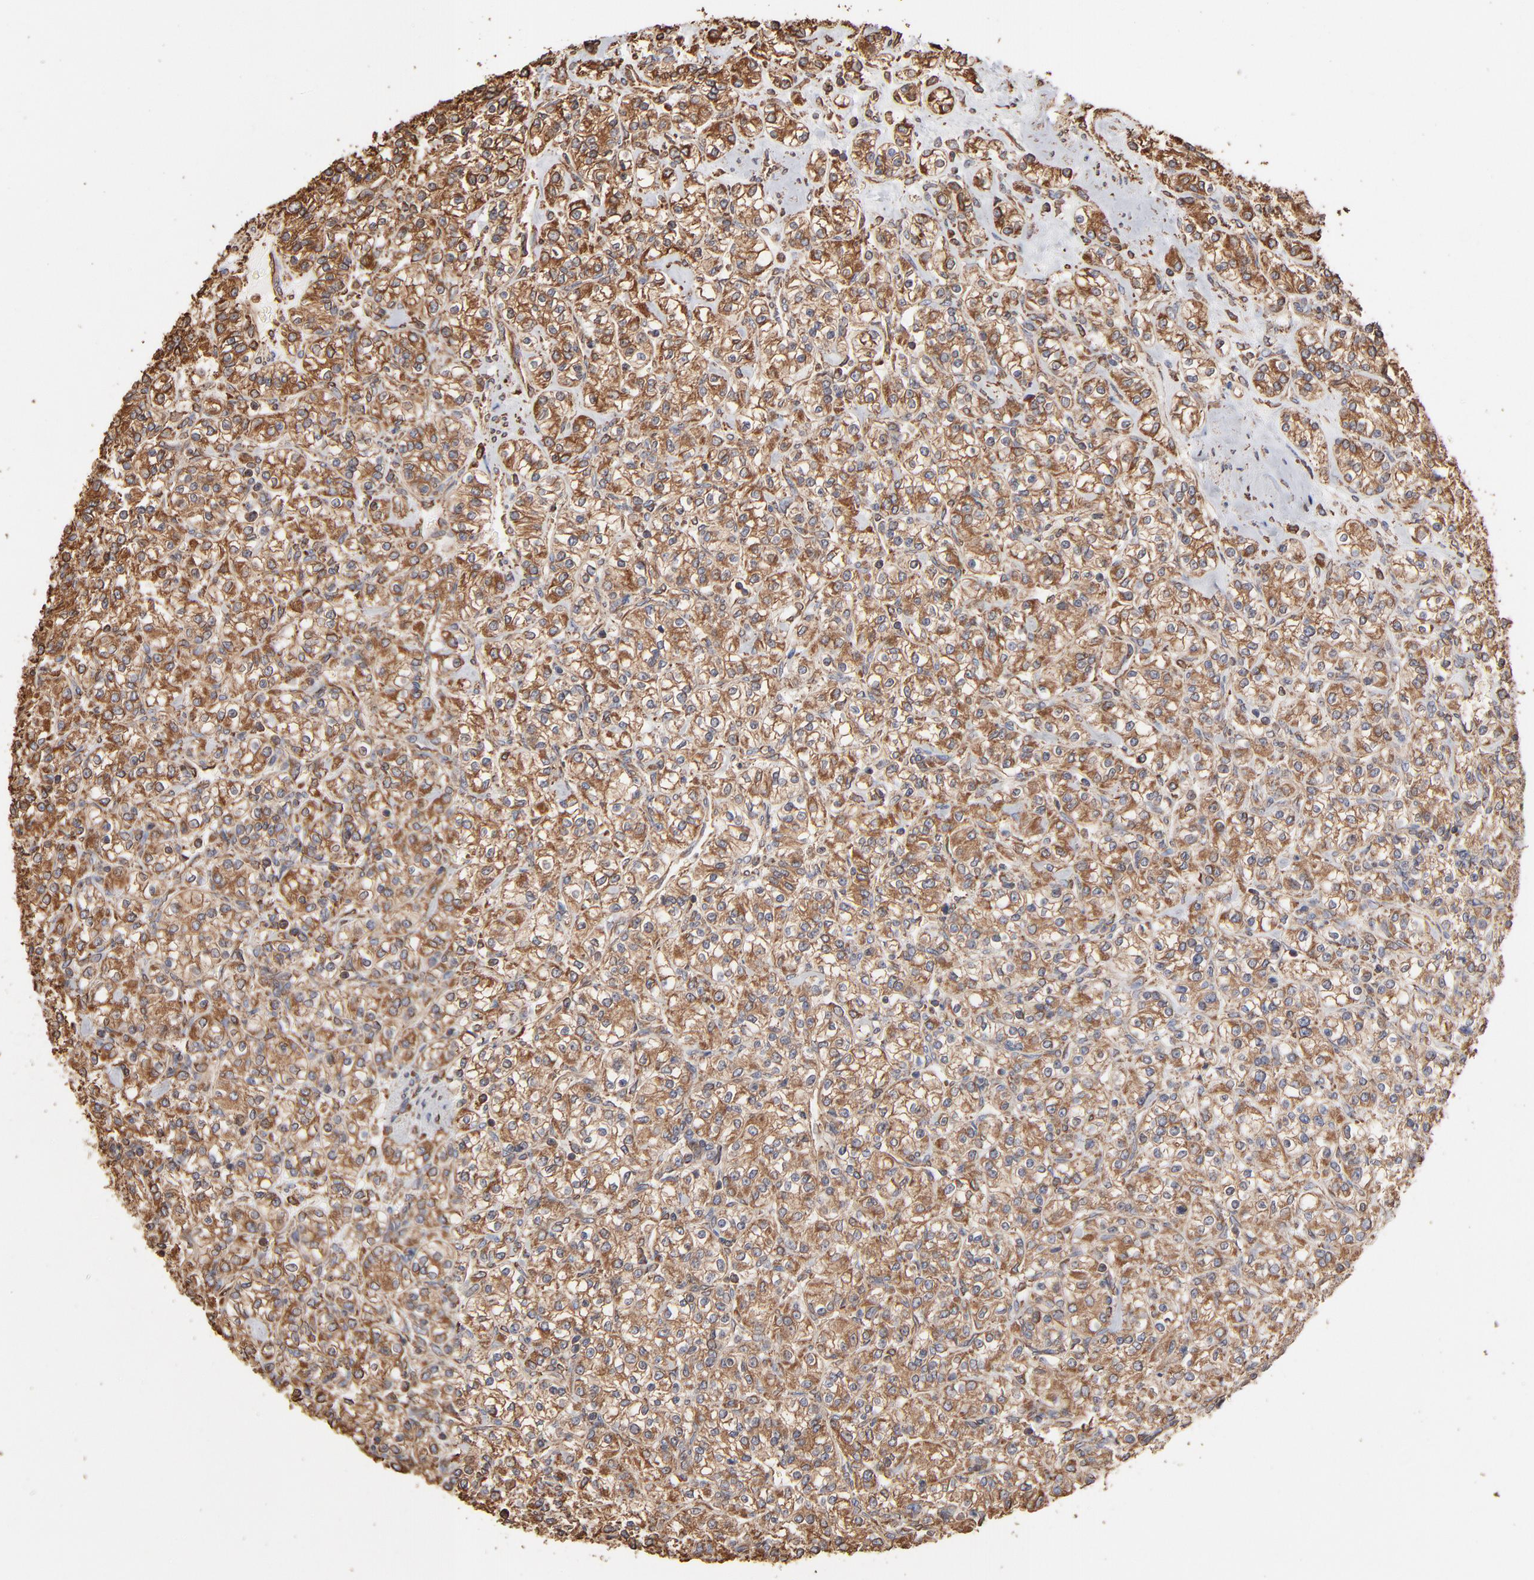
{"staining": {"intensity": "moderate", "quantity": ">75%", "location": "cytoplasmic/membranous"}, "tissue": "renal cancer", "cell_type": "Tumor cells", "image_type": "cancer", "snomed": [{"axis": "morphology", "description": "Adenocarcinoma, NOS"}, {"axis": "topography", "description": "Kidney"}], "caption": "Immunohistochemical staining of human renal cancer shows moderate cytoplasmic/membranous protein staining in approximately >75% of tumor cells.", "gene": "PDIA3", "patient": {"sex": "male", "age": 77}}